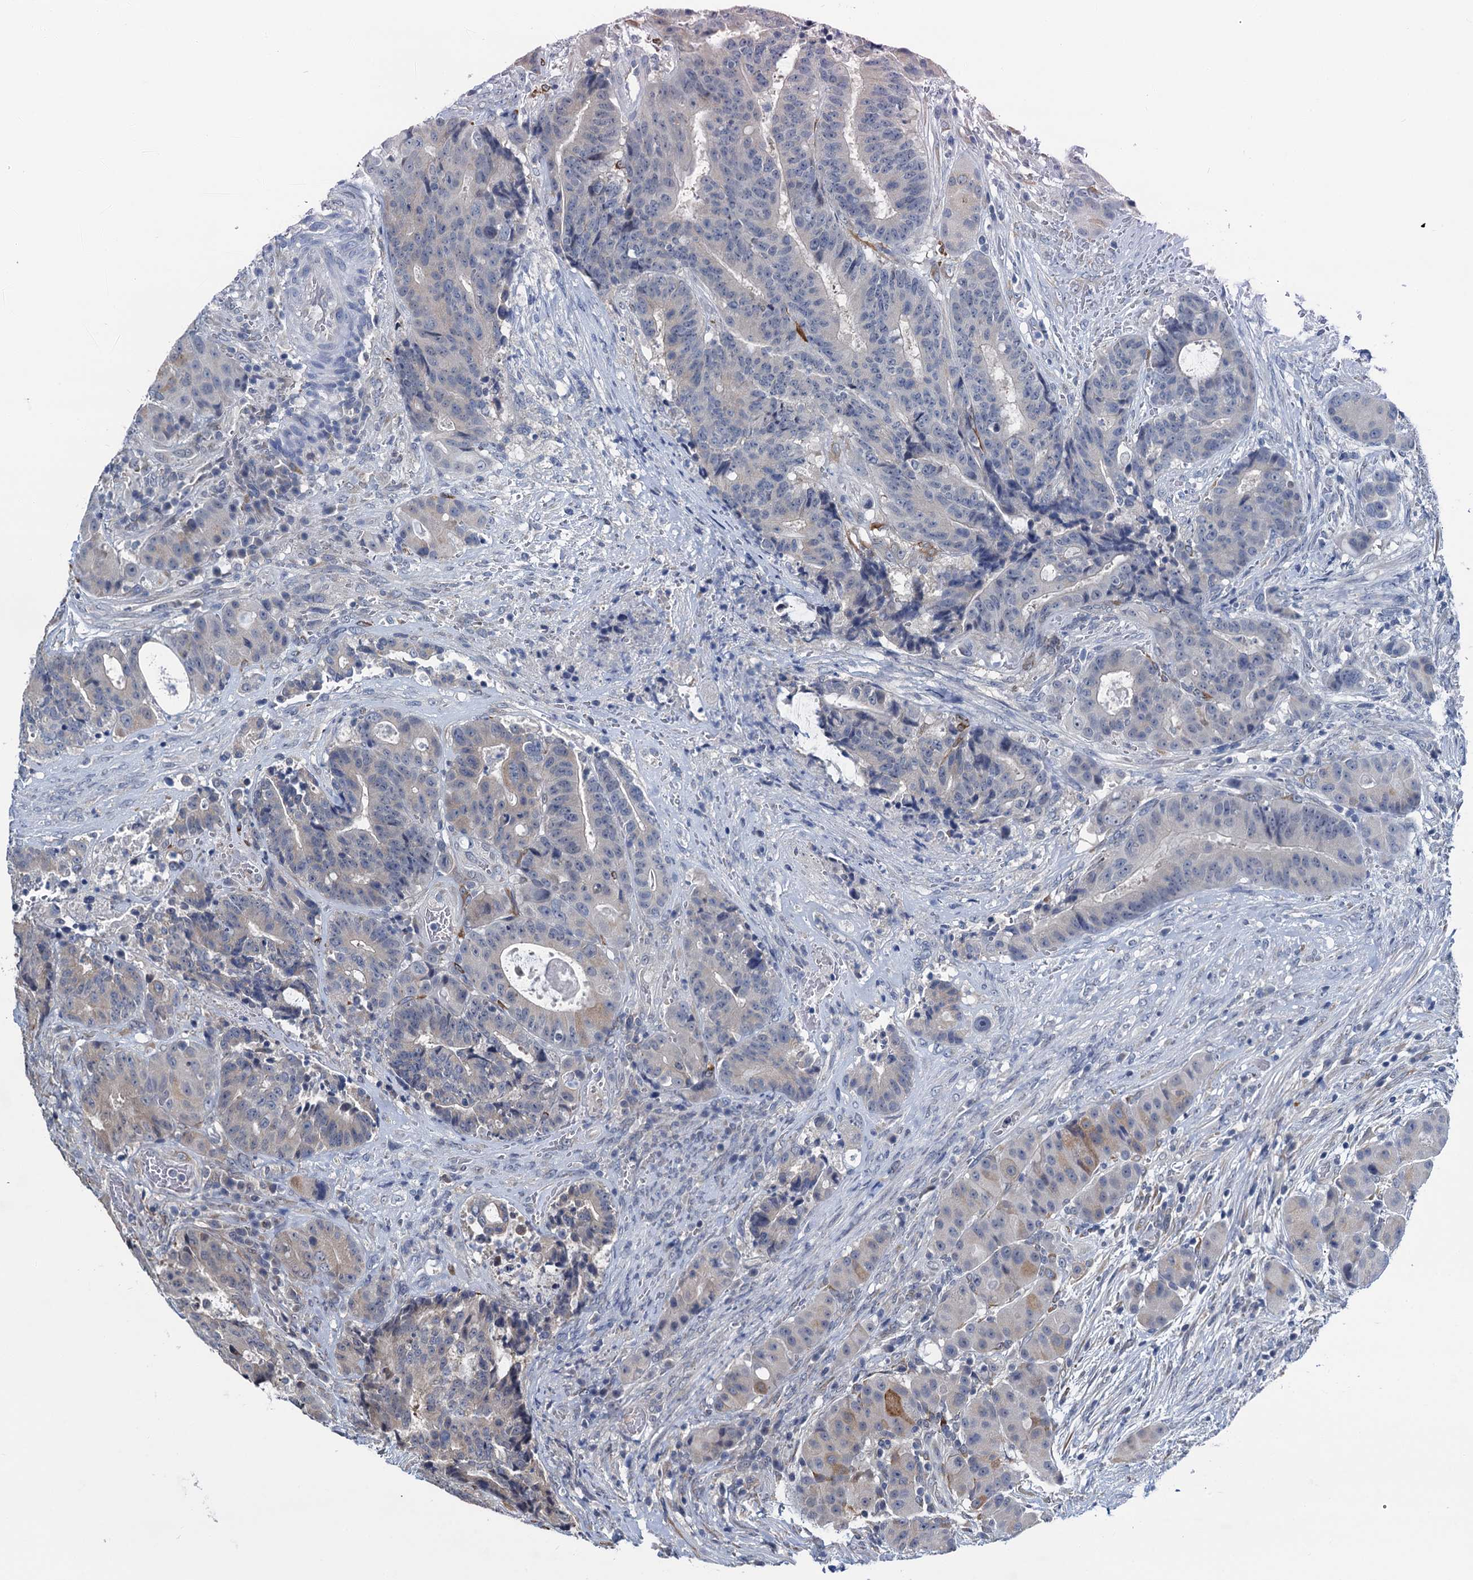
{"staining": {"intensity": "weak", "quantity": "<25%", "location": "cytoplasmic/membranous"}, "tissue": "colorectal cancer", "cell_type": "Tumor cells", "image_type": "cancer", "snomed": [{"axis": "morphology", "description": "Adenocarcinoma, NOS"}, {"axis": "topography", "description": "Rectum"}], "caption": "Immunohistochemistry micrograph of colorectal cancer (adenocarcinoma) stained for a protein (brown), which exhibits no expression in tumor cells.", "gene": "MIOX", "patient": {"sex": "male", "age": 69}}